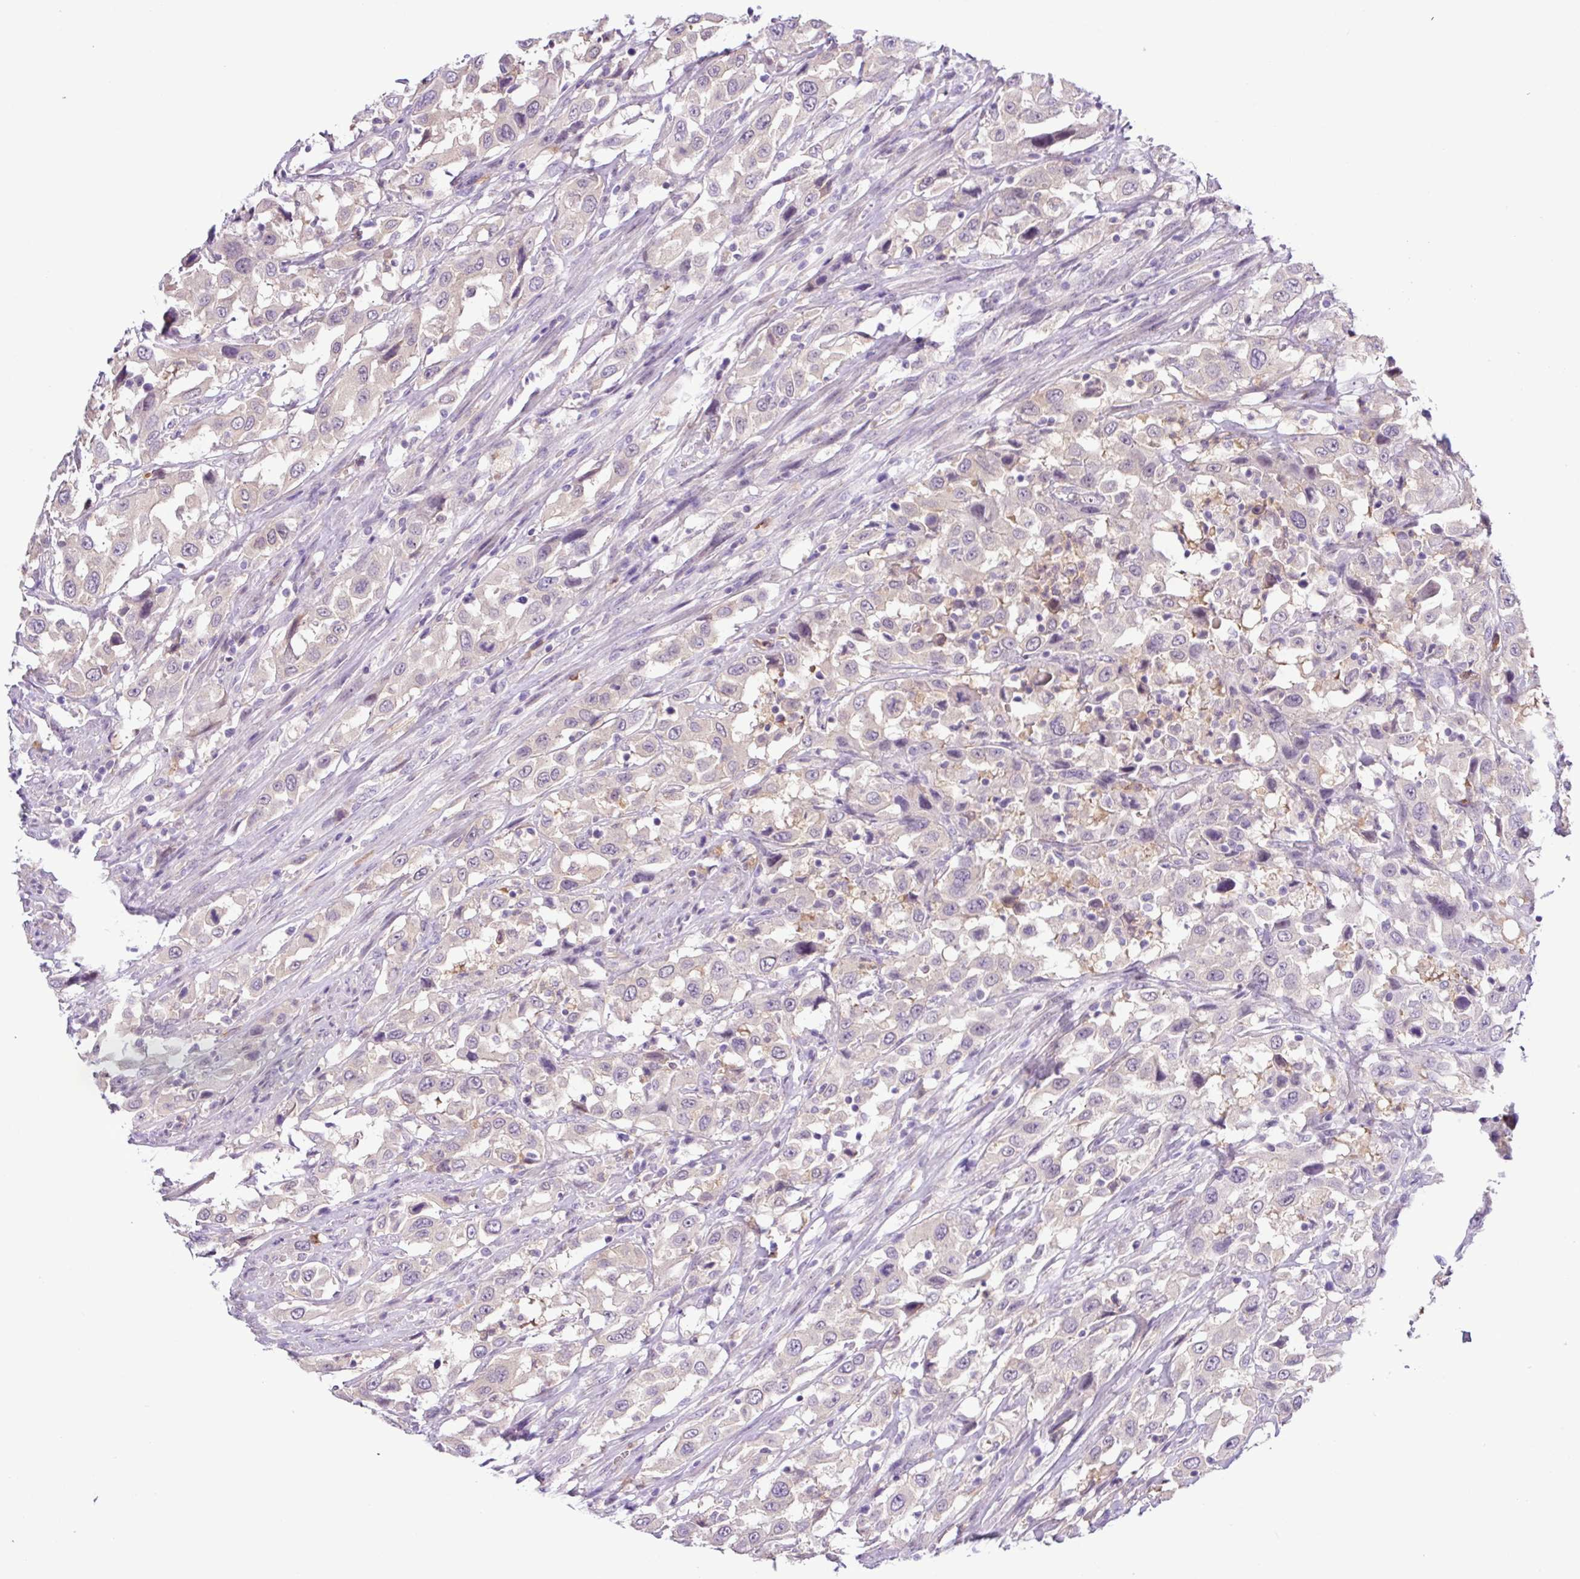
{"staining": {"intensity": "negative", "quantity": "none", "location": "none"}, "tissue": "urothelial cancer", "cell_type": "Tumor cells", "image_type": "cancer", "snomed": [{"axis": "morphology", "description": "Urothelial carcinoma, High grade"}, {"axis": "topography", "description": "Urinary bladder"}], "caption": "Tumor cells show no significant expression in urothelial cancer.", "gene": "TONSL", "patient": {"sex": "male", "age": 61}}